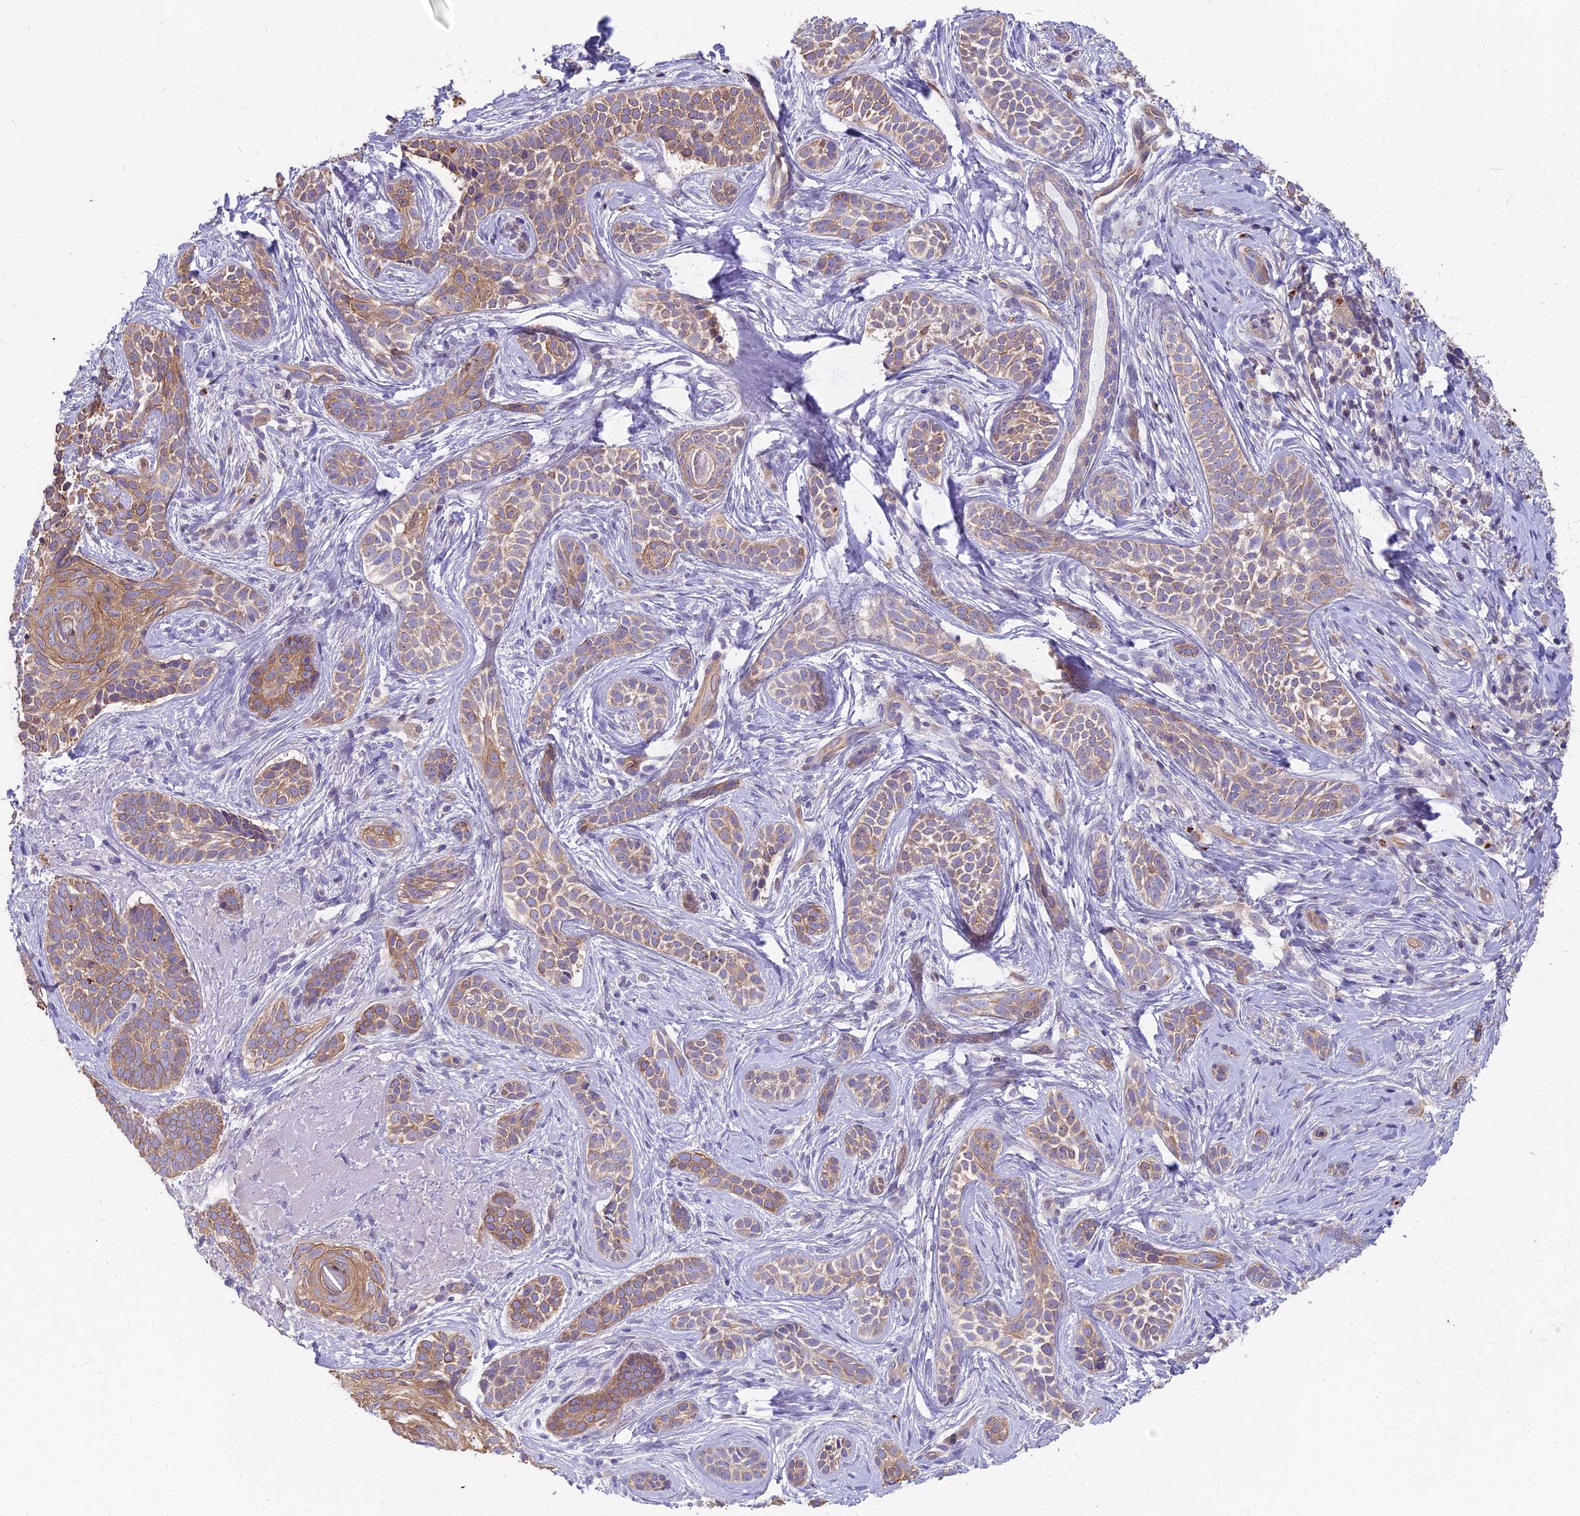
{"staining": {"intensity": "moderate", "quantity": ">75%", "location": "cytoplasmic/membranous"}, "tissue": "skin cancer", "cell_type": "Tumor cells", "image_type": "cancer", "snomed": [{"axis": "morphology", "description": "Basal cell carcinoma"}, {"axis": "topography", "description": "Skin"}], "caption": "Human basal cell carcinoma (skin) stained with a protein marker exhibits moderate staining in tumor cells.", "gene": "HLA-DOA", "patient": {"sex": "male", "age": 71}}